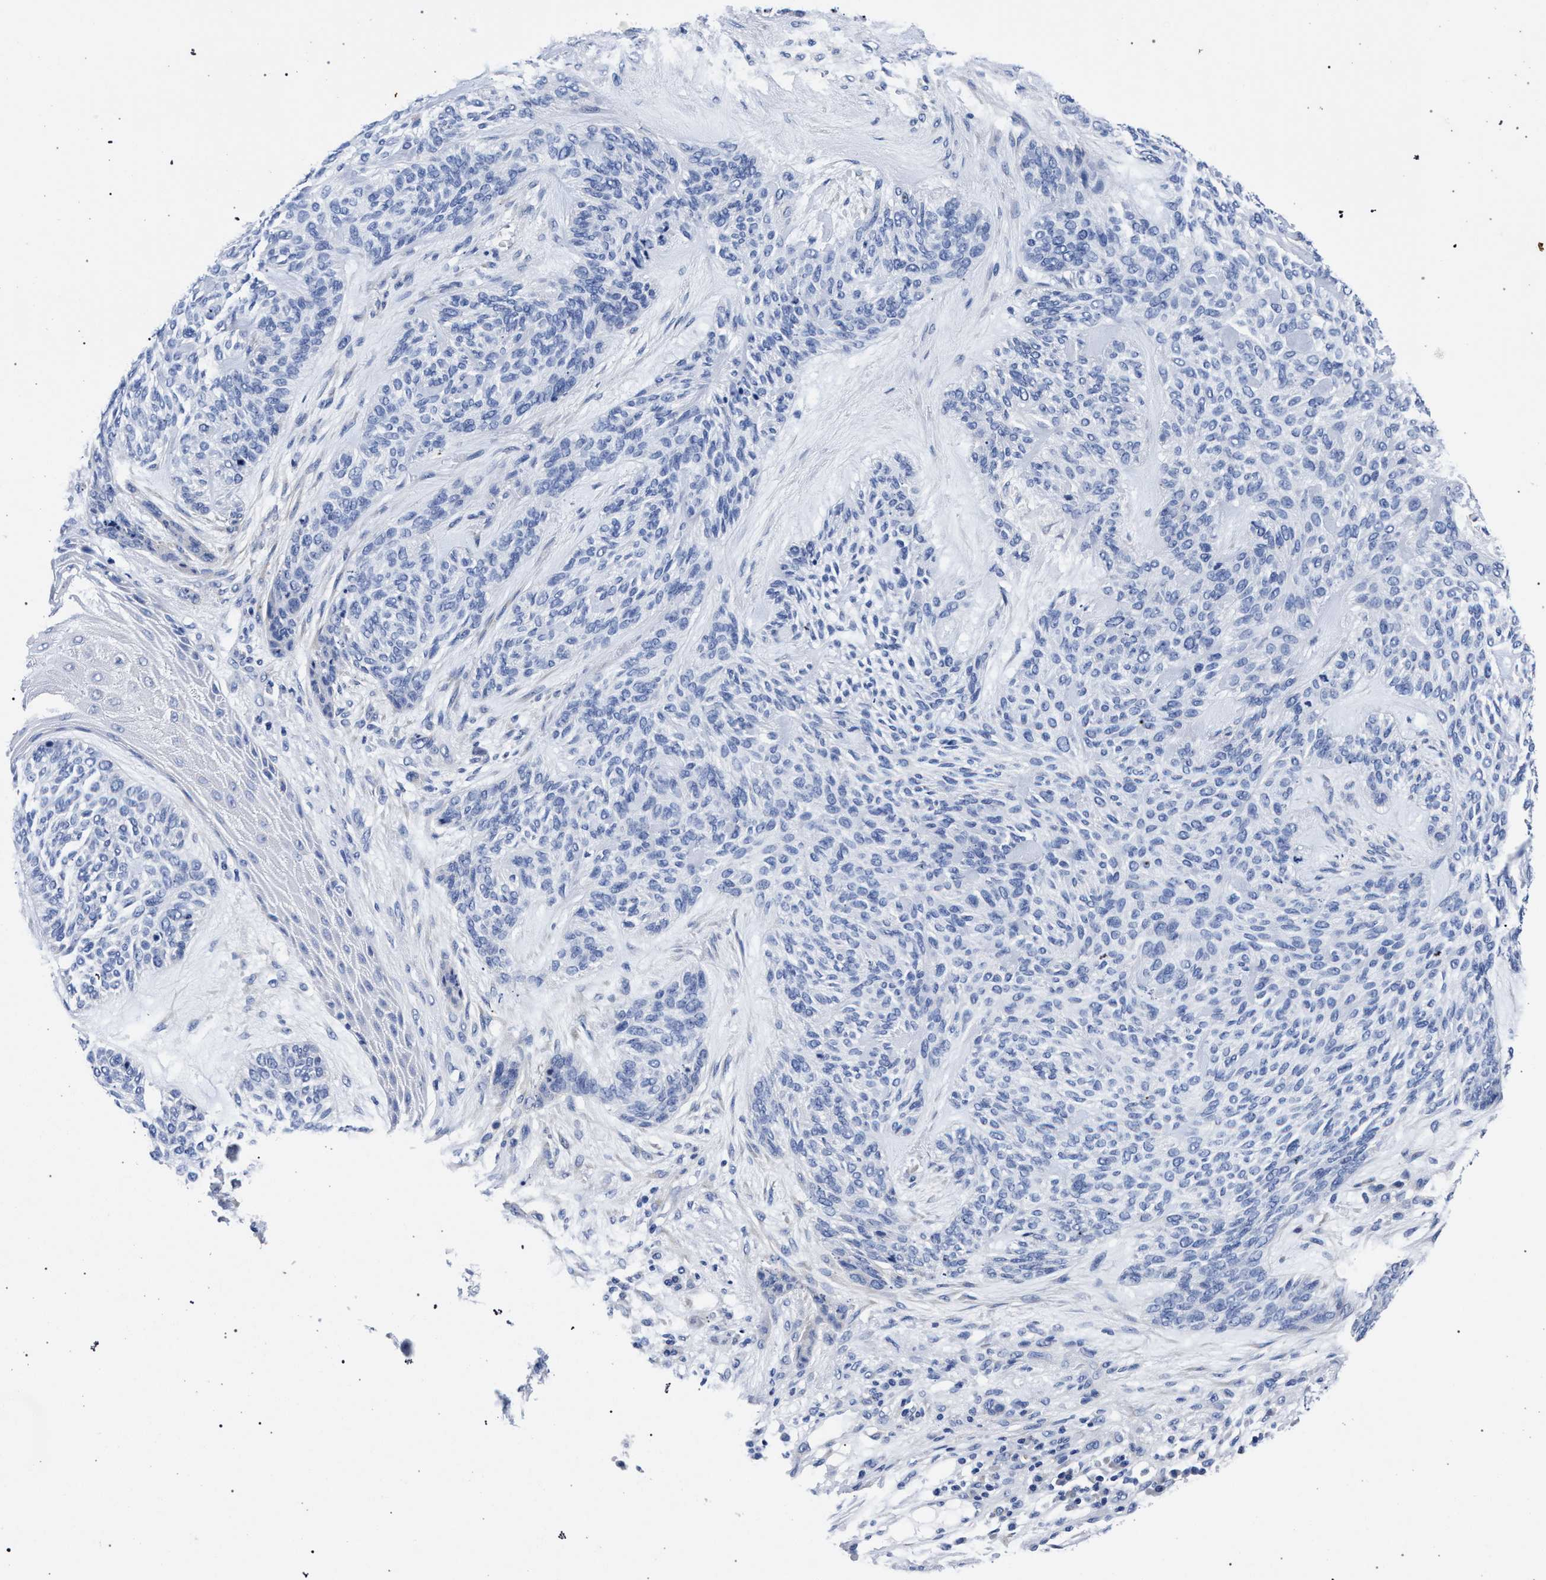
{"staining": {"intensity": "negative", "quantity": "none", "location": "none"}, "tissue": "skin cancer", "cell_type": "Tumor cells", "image_type": "cancer", "snomed": [{"axis": "morphology", "description": "Basal cell carcinoma"}, {"axis": "topography", "description": "Skin"}], "caption": "Immunohistochemical staining of human skin cancer displays no significant positivity in tumor cells.", "gene": "AKAP4", "patient": {"sex": "male", "age": 55}}